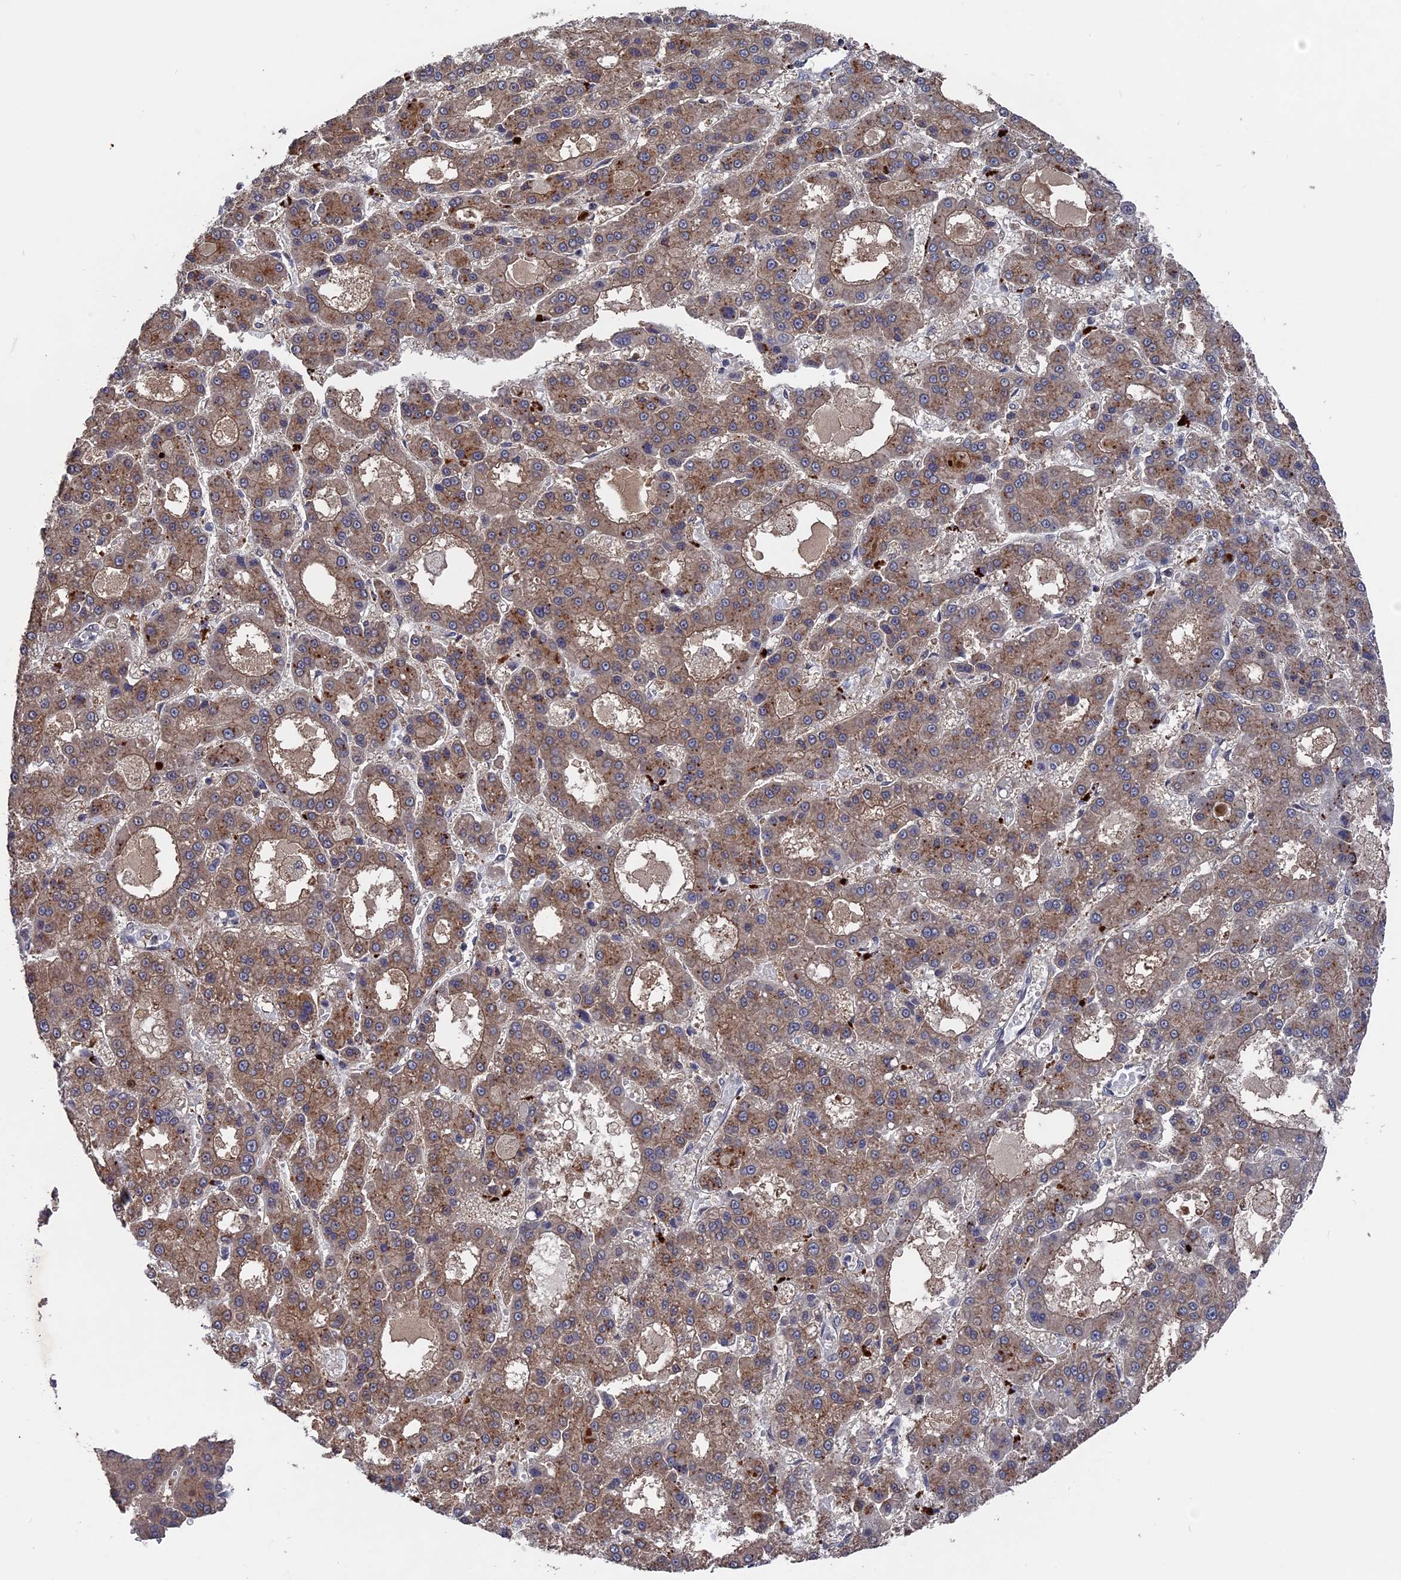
{"staining": {"intensity": "weak", "quantity": ">75%", "location": "cytoplasmic/membranous"}, "tissue": "liver cancer", "cell_type": "Tumor cells", "image_type": "cancer", "snomed": [{"axis": "morphology", "description": "Carcinoma, Hepatocellular, NOS"}, {"axis": "topography", "description": "Liver"}], "caption": "A brown stain shows weak cytoplasmic/membranous expression of a protein in human liver cancer tumor cells.", "gene": "NOSIP", "patient": {"sex": "male", "age": 70}}